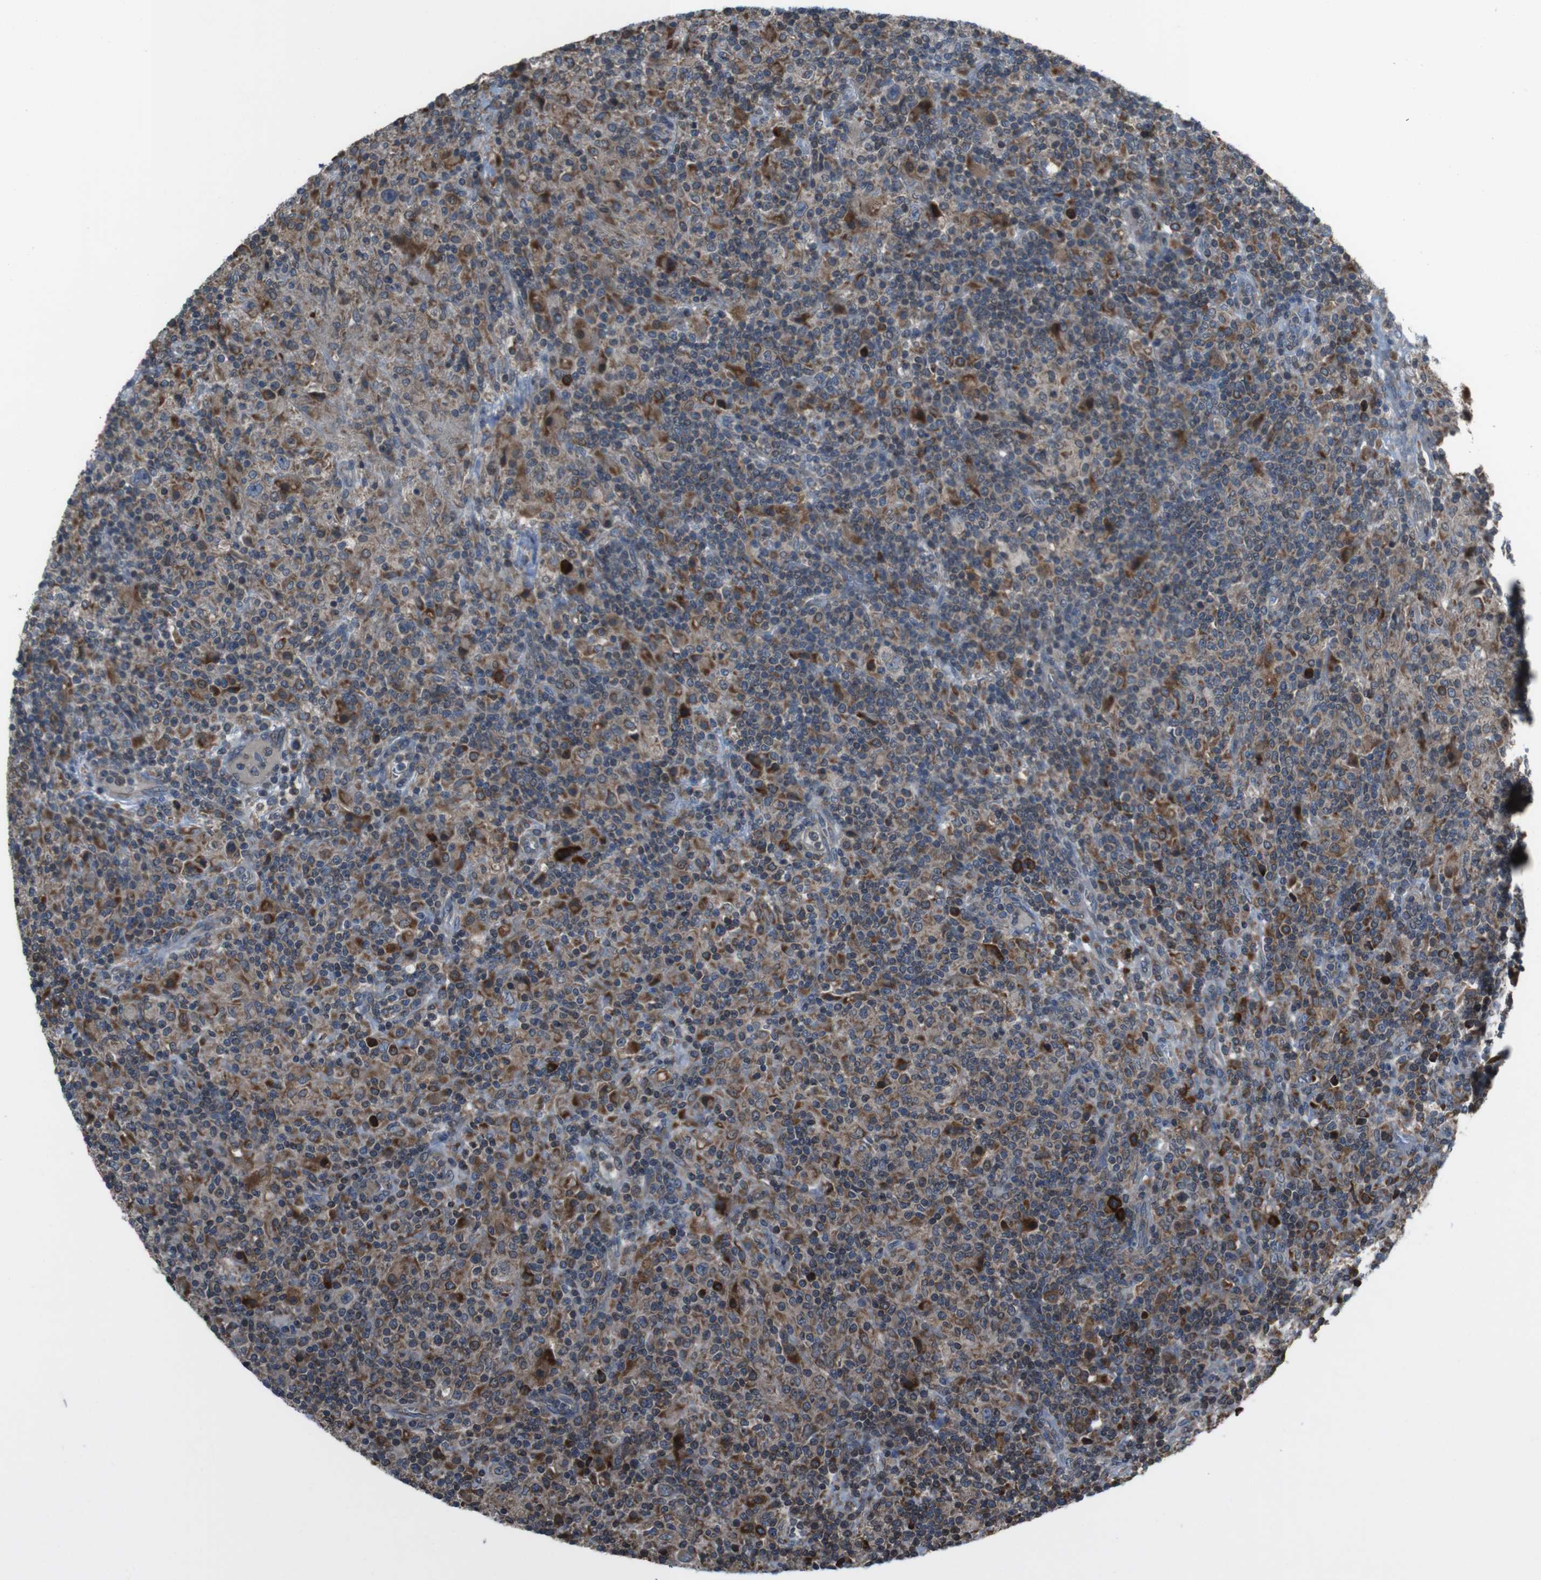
{"staining": {"intensity": "weak", "quantity": "25%-75%", "location": "cytoplasmic/membranous"}, "tissue": "lymphoma", "cell_type": "Tumor cells", "image_type": "cancer", "snomed": [{"axis": "morphology", "description": "Hodgkin's disease, NOS"}, {"axis": "topography", "description": "Lymph node"}], "caption": "This micrograph displays IHC staining of Hodgkin's disease, with low weak cytoplasmic/membranous staining in approximately 25%-75% of tumor cells.", "gene": "SSR3", "patient": {"sex": "male", "age": 70}}